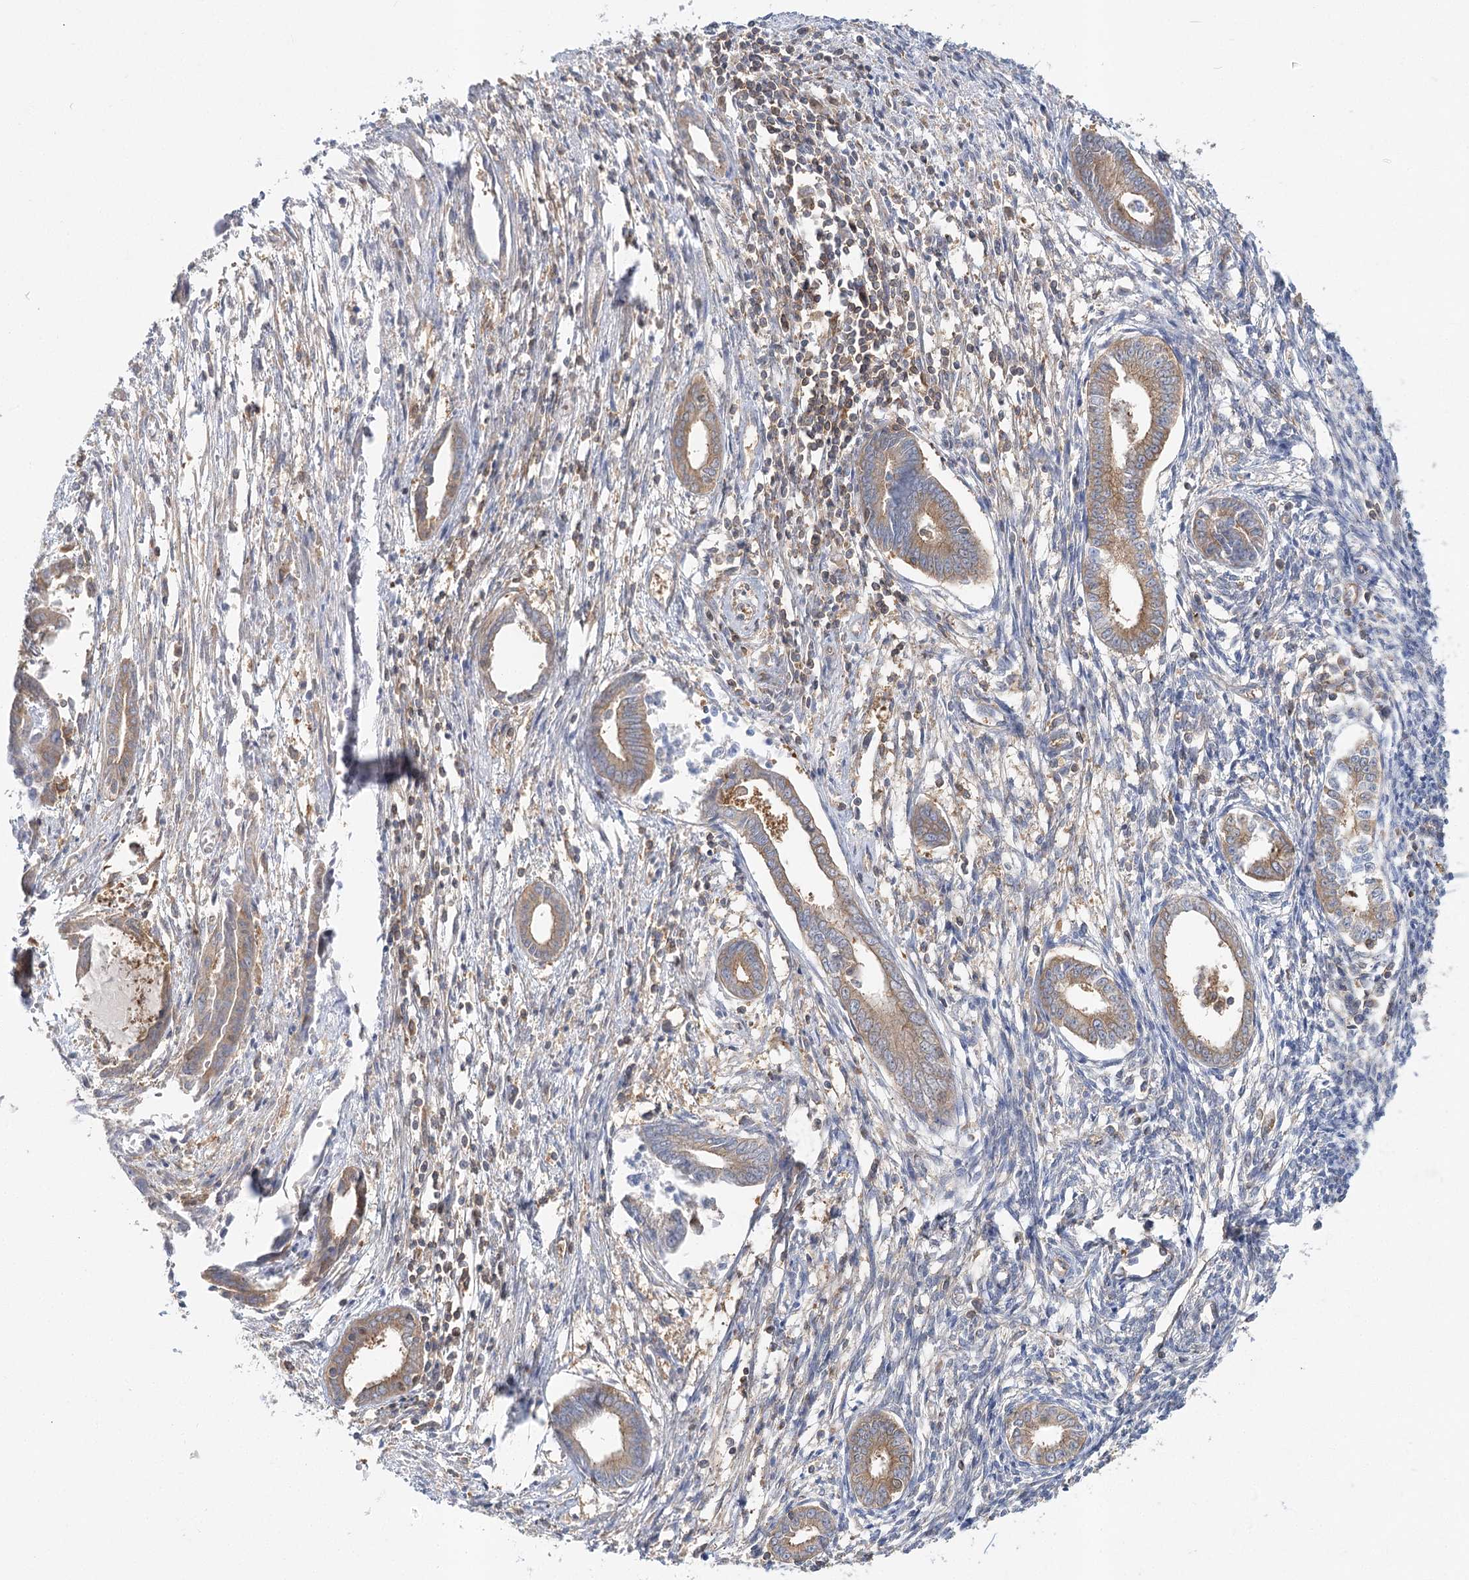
{"staining": {"intensity": "negative", "quantity": "none", "location": "none"}, "tissue": "endometrium", "cell_type": "Cells in endometrial stroma", "image_type": "normal", "snomed": [{"axis": "morphology", "description": "Normal tissue, NOS"}, {"axis": "topography", "description": "Endometrium"}], "caption": "IHC photomicrograph of benign human endometrium stained for a protein (brown), which shows no staining in cells in endometrial stroma.", "gene": "ABRAXAS2", "patient": {"sex": "female", "age": 56}}